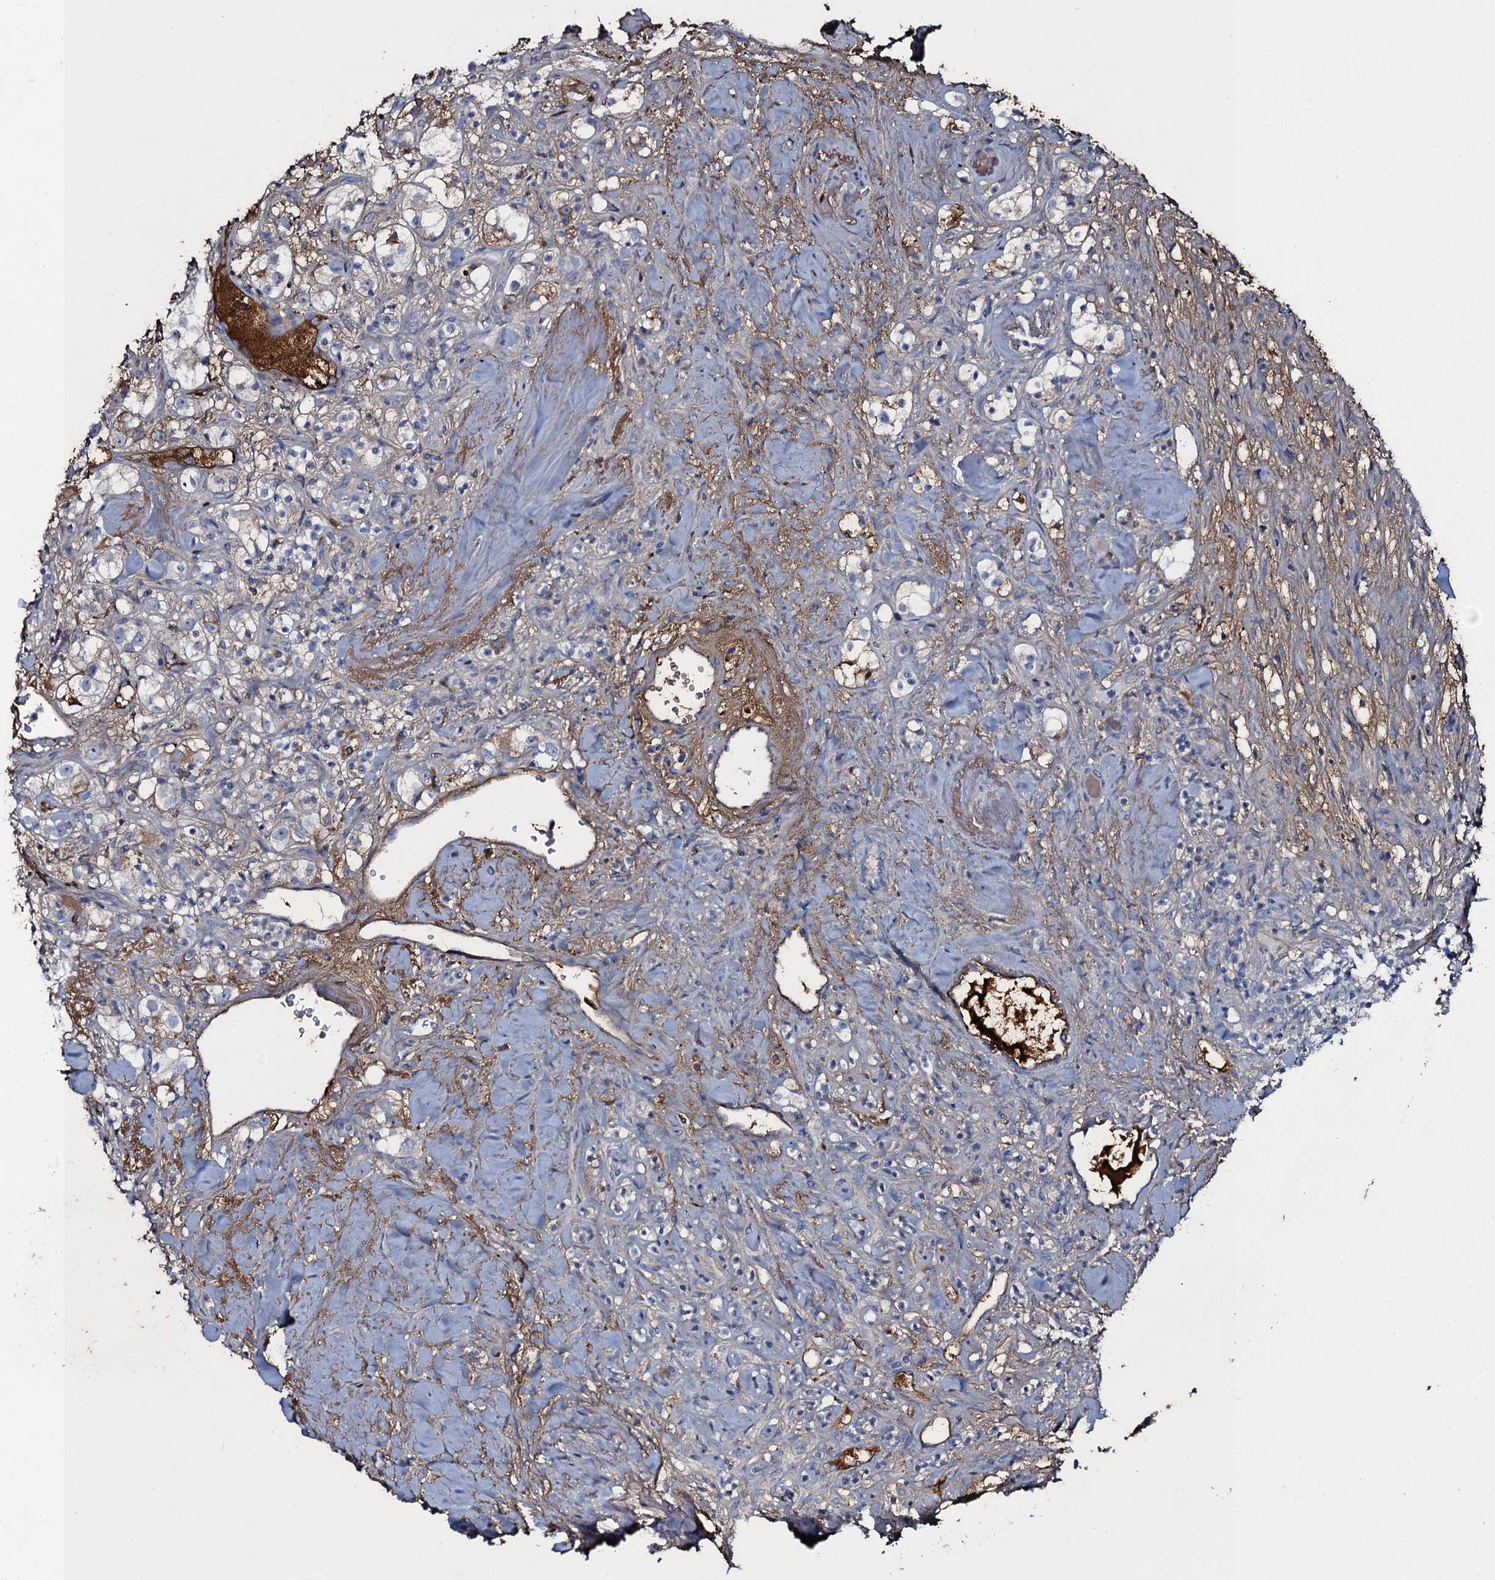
{"staining": {"intensity": "weak", "quantity": "<25%", "location": "cytoplasmic/membranous"}, "tissue": "renal cancer", "cell_type": "Tumor cells", "image_type": "cancer", "snomed": [{"axis": "morphology", "description": "Adenocarcinoma, NOS"}, {"axis": "topography", "description": "Kidney"}], "caption": "Adenocarcinoma (renal) was stained to show a protein in brown. There is no significant staining in tumor cells.", "gene": "EDN1", "patient": {"sex": "male", "age": 77}}